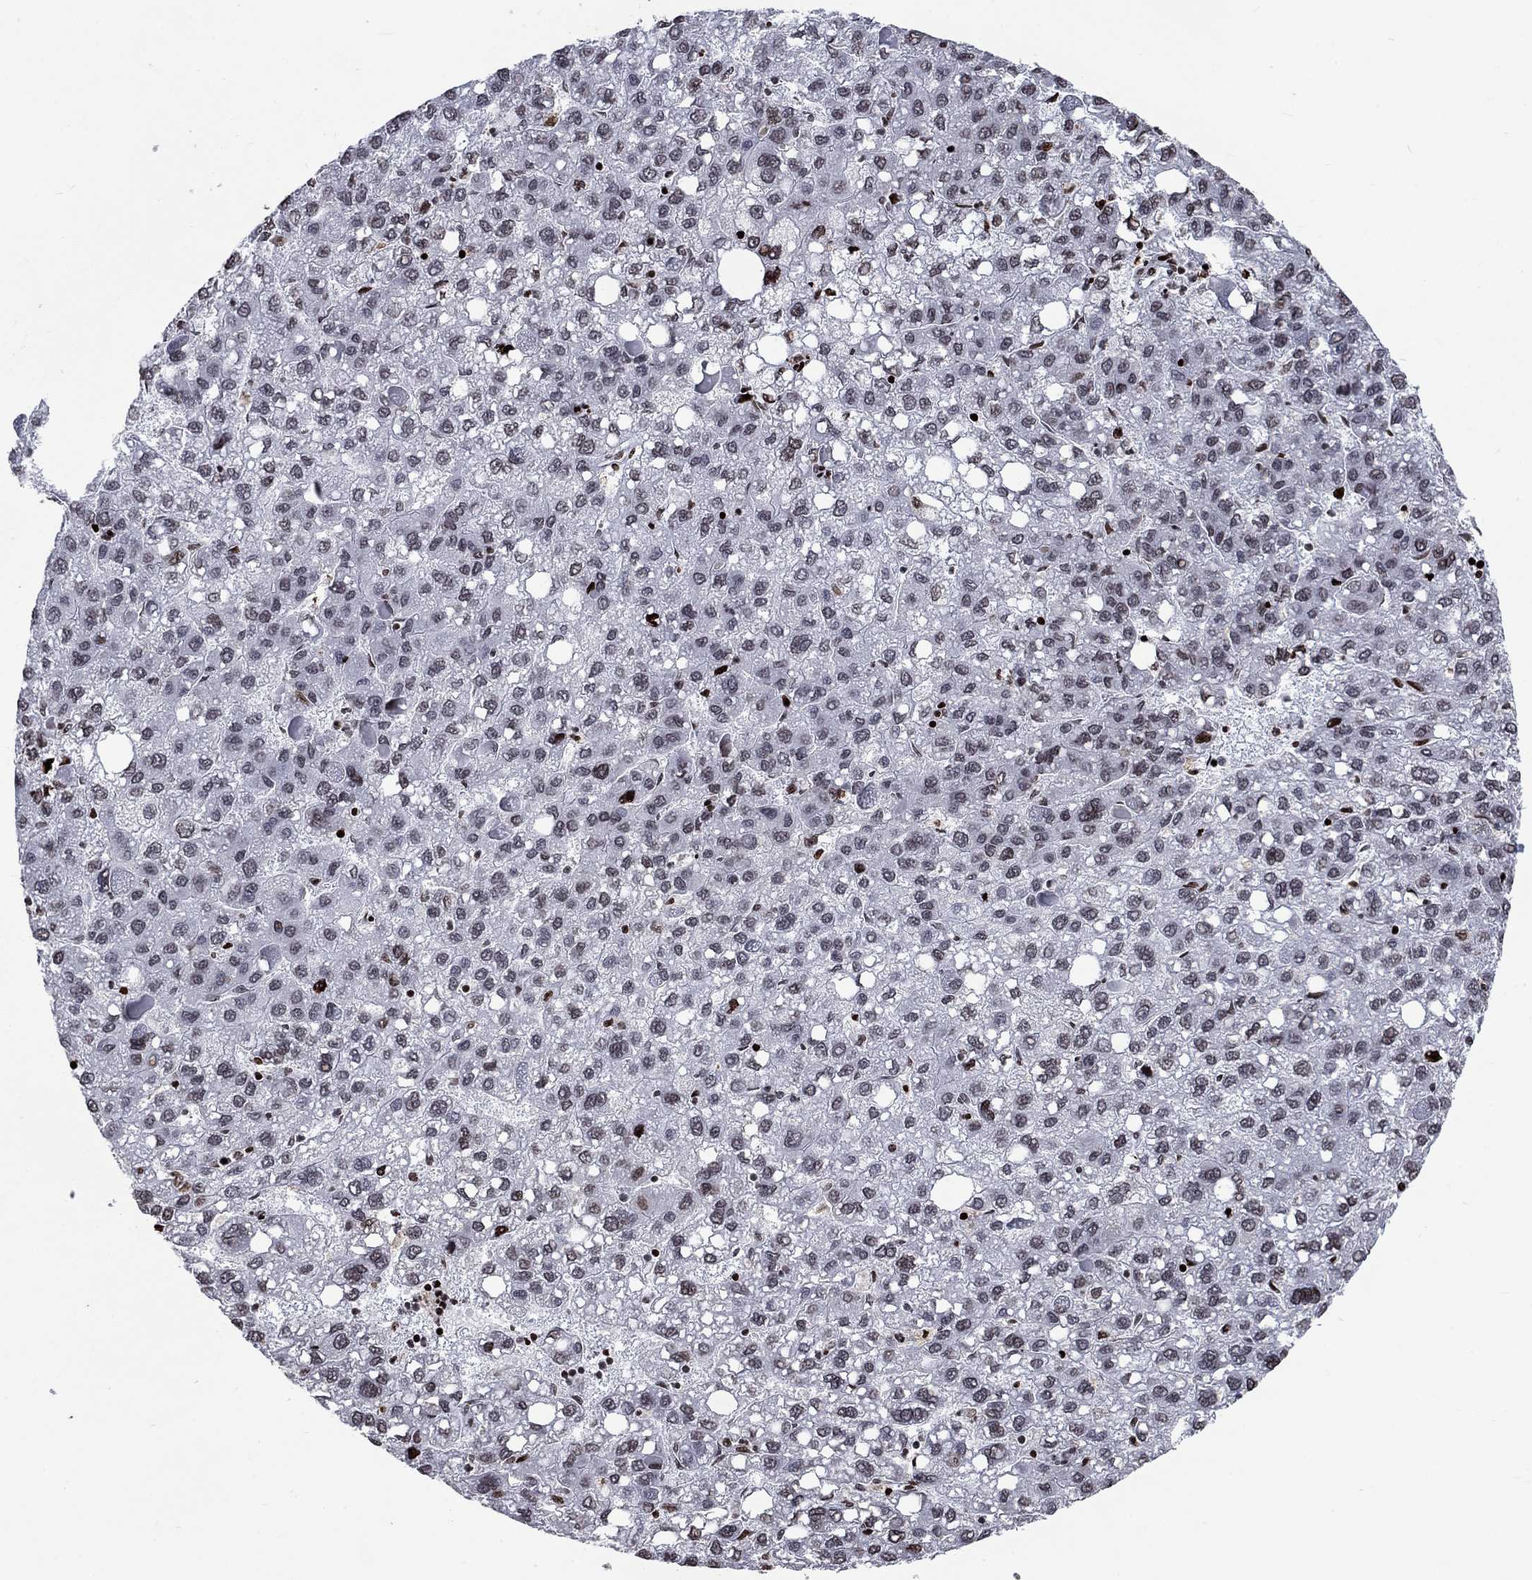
{"staining": {"intensity": "negative", "quantity": "none", "location": "none"}, "tissue": "liver cancer", "cell_type": "Tumor cells", "image_type": "cancer", "snomed": [{"axis": "morphology", "description": "Carcinoma, Hepatocellular, NOS"}, {"axis": "topography", "description": "Liver"}], "caption": "High power microscopy image of an IHC photomicrograph of liver cancer, revealing no significant positivity in tumor cells.", "gene": "SRSF3", "patient": {"sex": "female", "age": 82}}